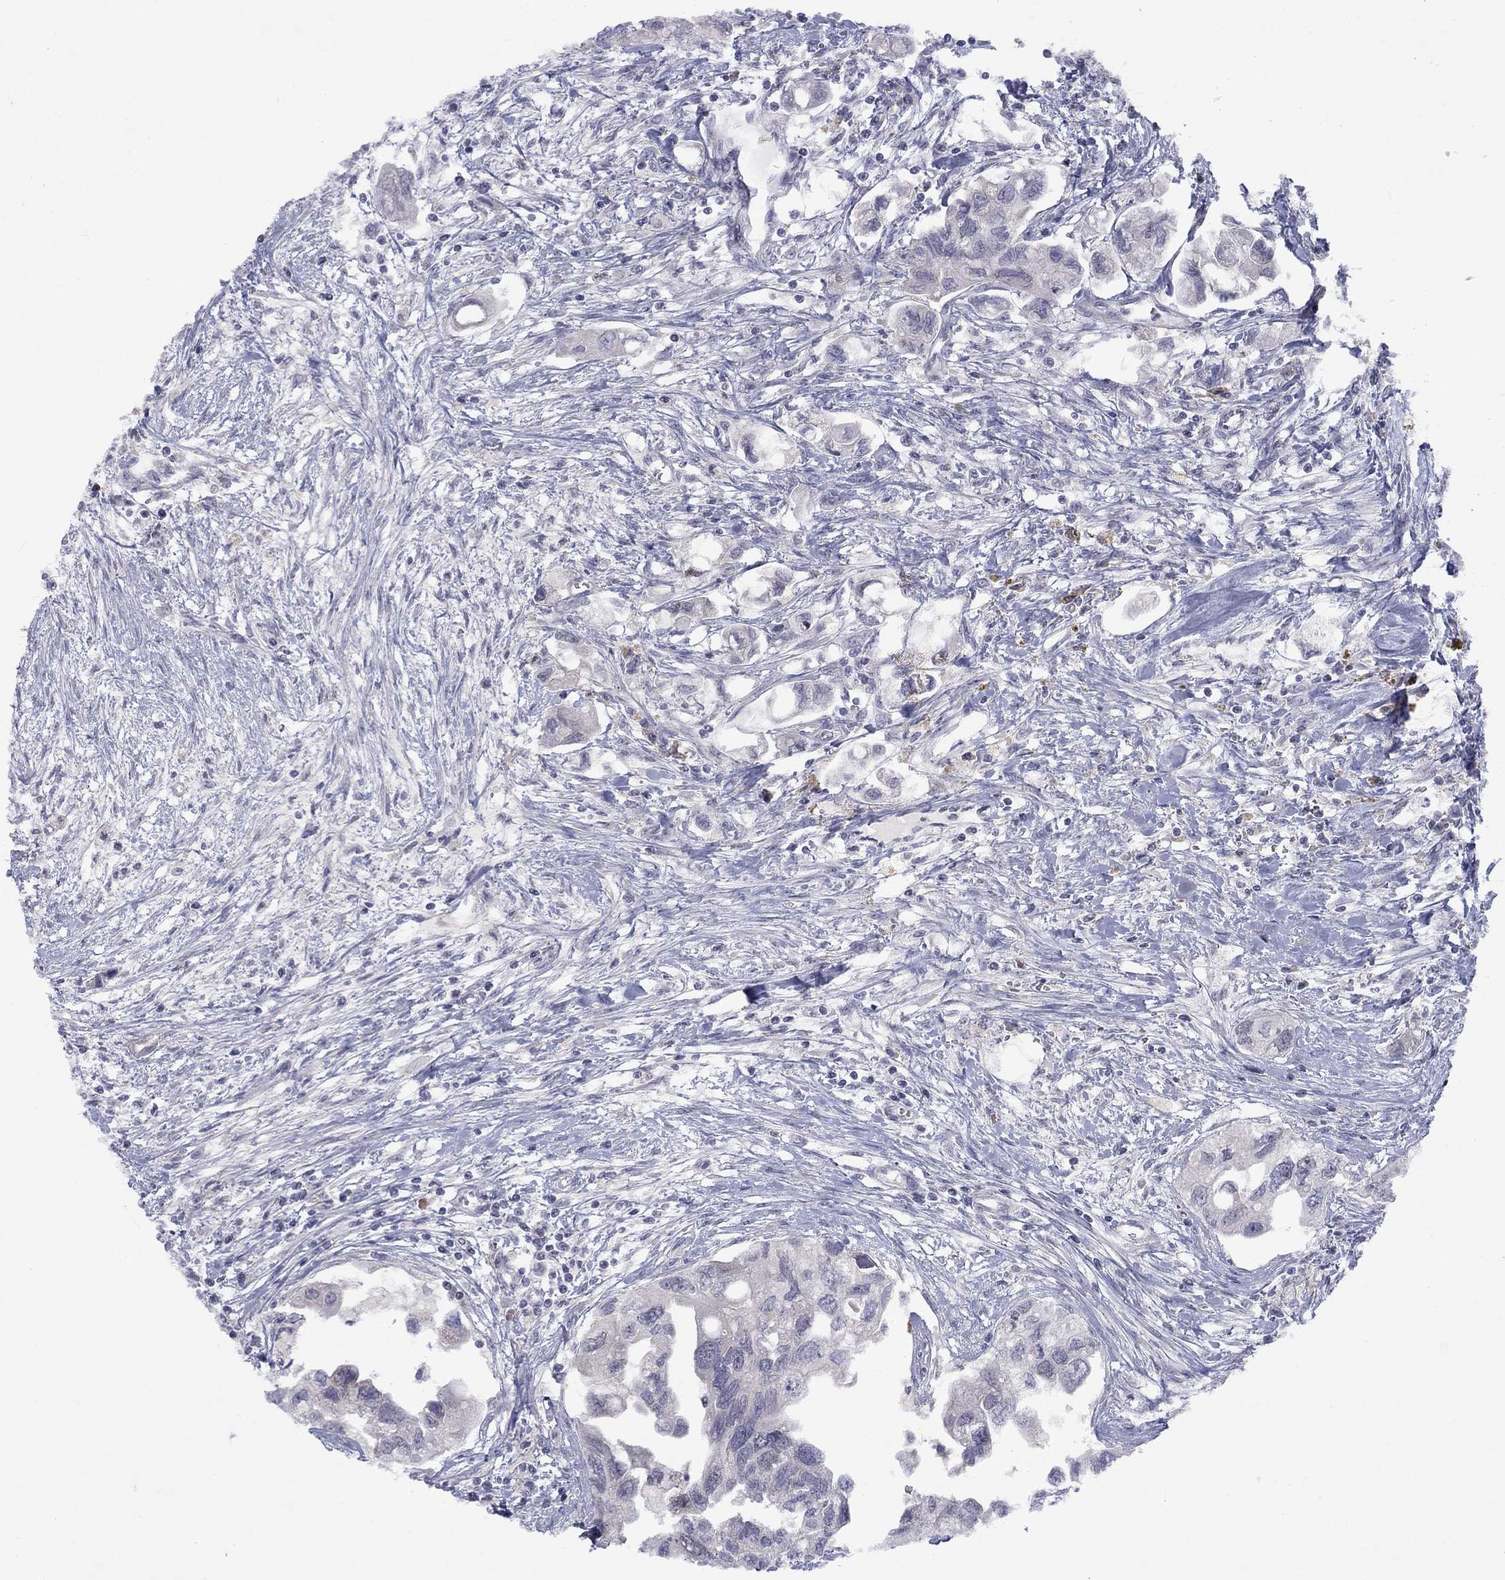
{"staining": {"intensity": "negative", "quantity": "none", "location": "none"}, "tissue": "urothelial cancer", "cell_type": "Tumor cells", "image_type": "cancer", "snomed": [{"axis": "morphology", "description": "Urothelial carcinoma, High grade"}, {"axis": "topography", "description": "Urinary bladder"}], "caption": "Immunohistochemical staining of high-grade urothelial carcinoma reveals no significant staining in tumor cells.", "gene": "CACNA1A", "patient": {"sex": "male", "age": 59}}